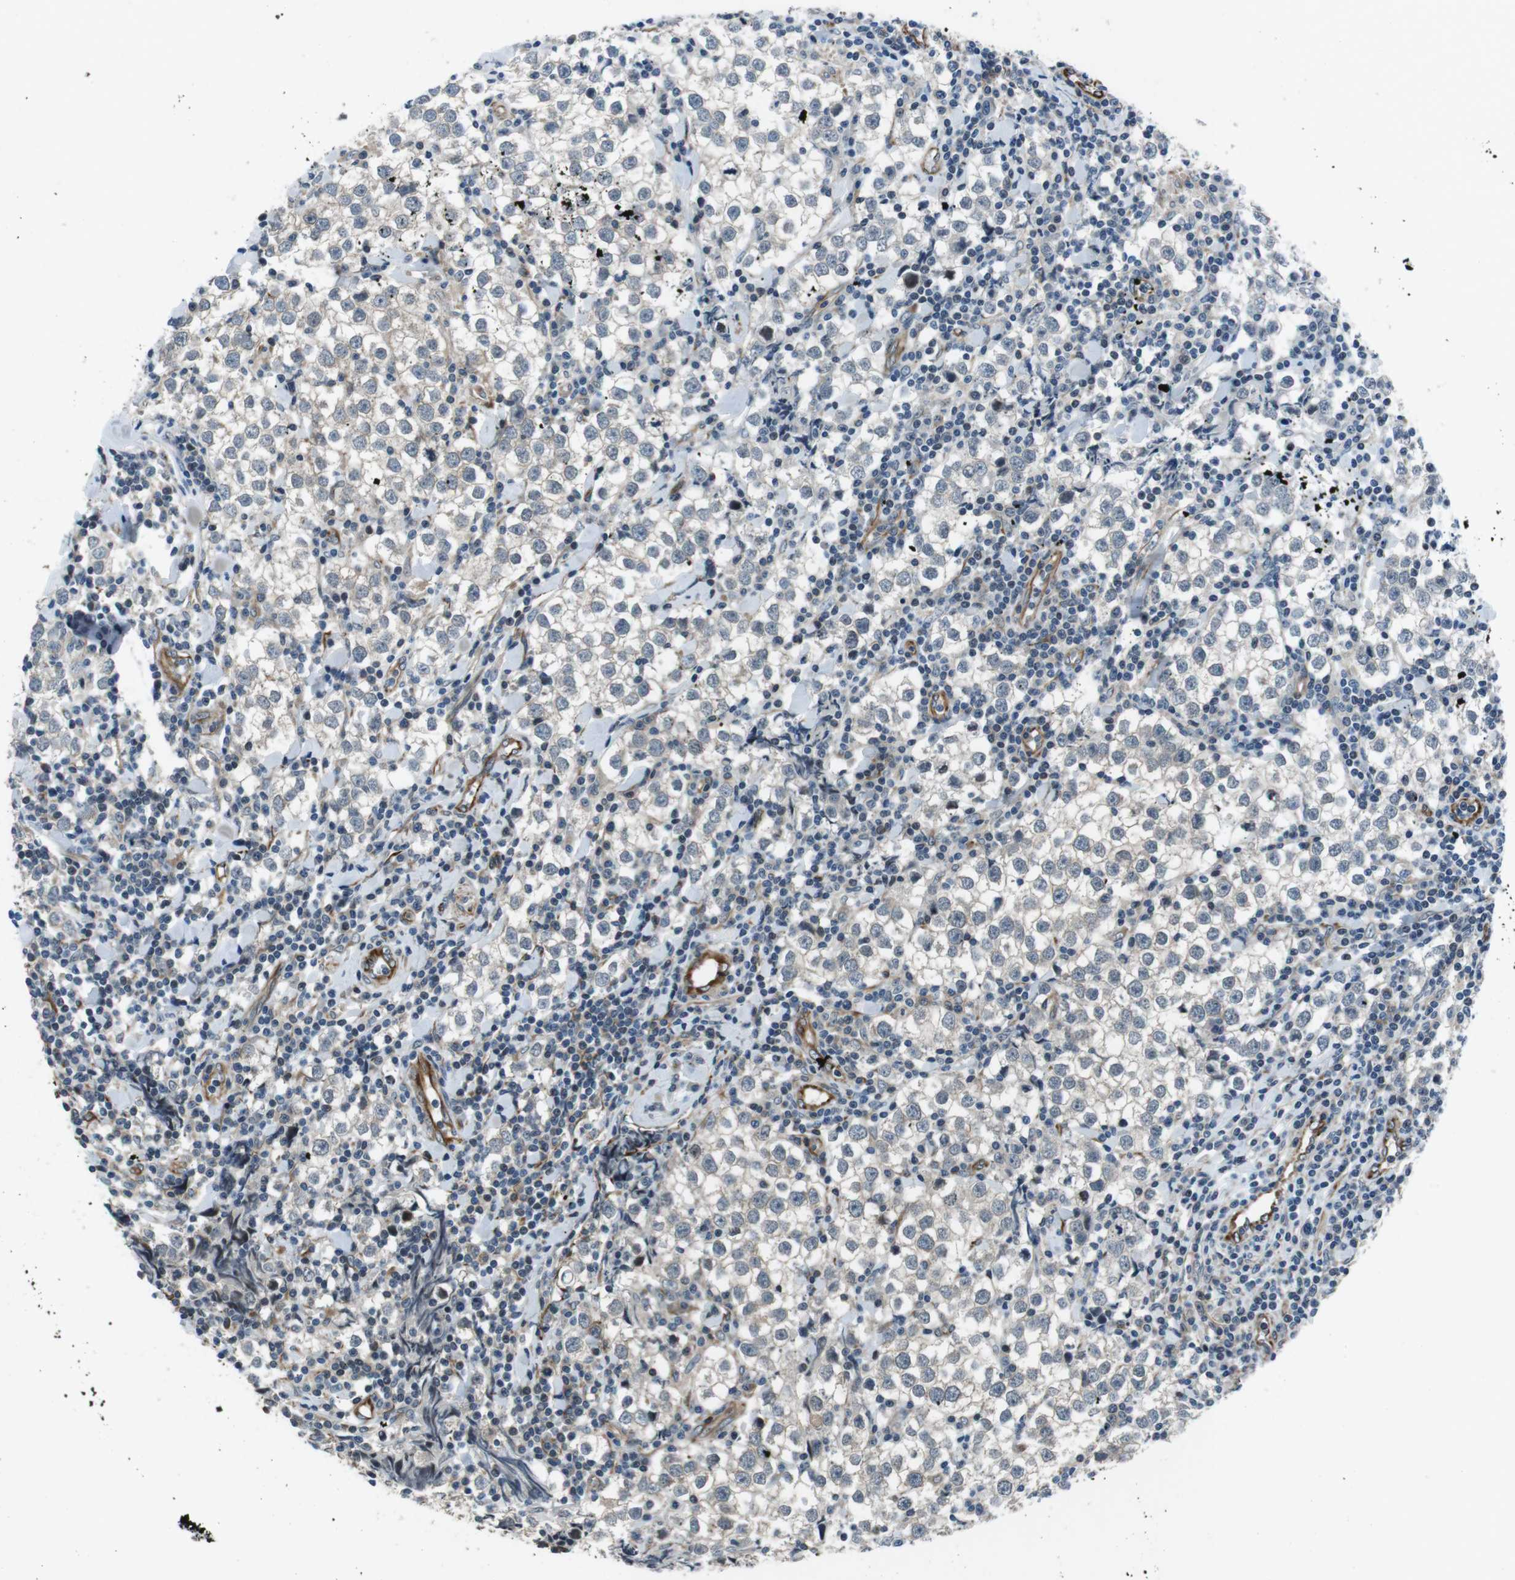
{"staining": {"intensity": "negative", "quantity": "none", "location": "none"}, "tissue": "testis cancer", "cell_type": "Tumor cells", "image_type": "cancer", "snomed": [{"axis": "morphology", "description": "Seminoma, NOS"}, {"axis": "morphology", "description": "Carcinoma, Embryonal, NOS"}, {"axis": "topography", "description": "Testis"}], "caption": "Immunohistochemical staining of seminoma (testis) exhibits no significant staining in tumor cells. (Stains: DAB immunohistochemistry with hematoxylin counter stain, Microscopy: brightfield microscopy at high magnification).", "gene": "LRRC49", "patient": {"sex": "male", "age": 36}}